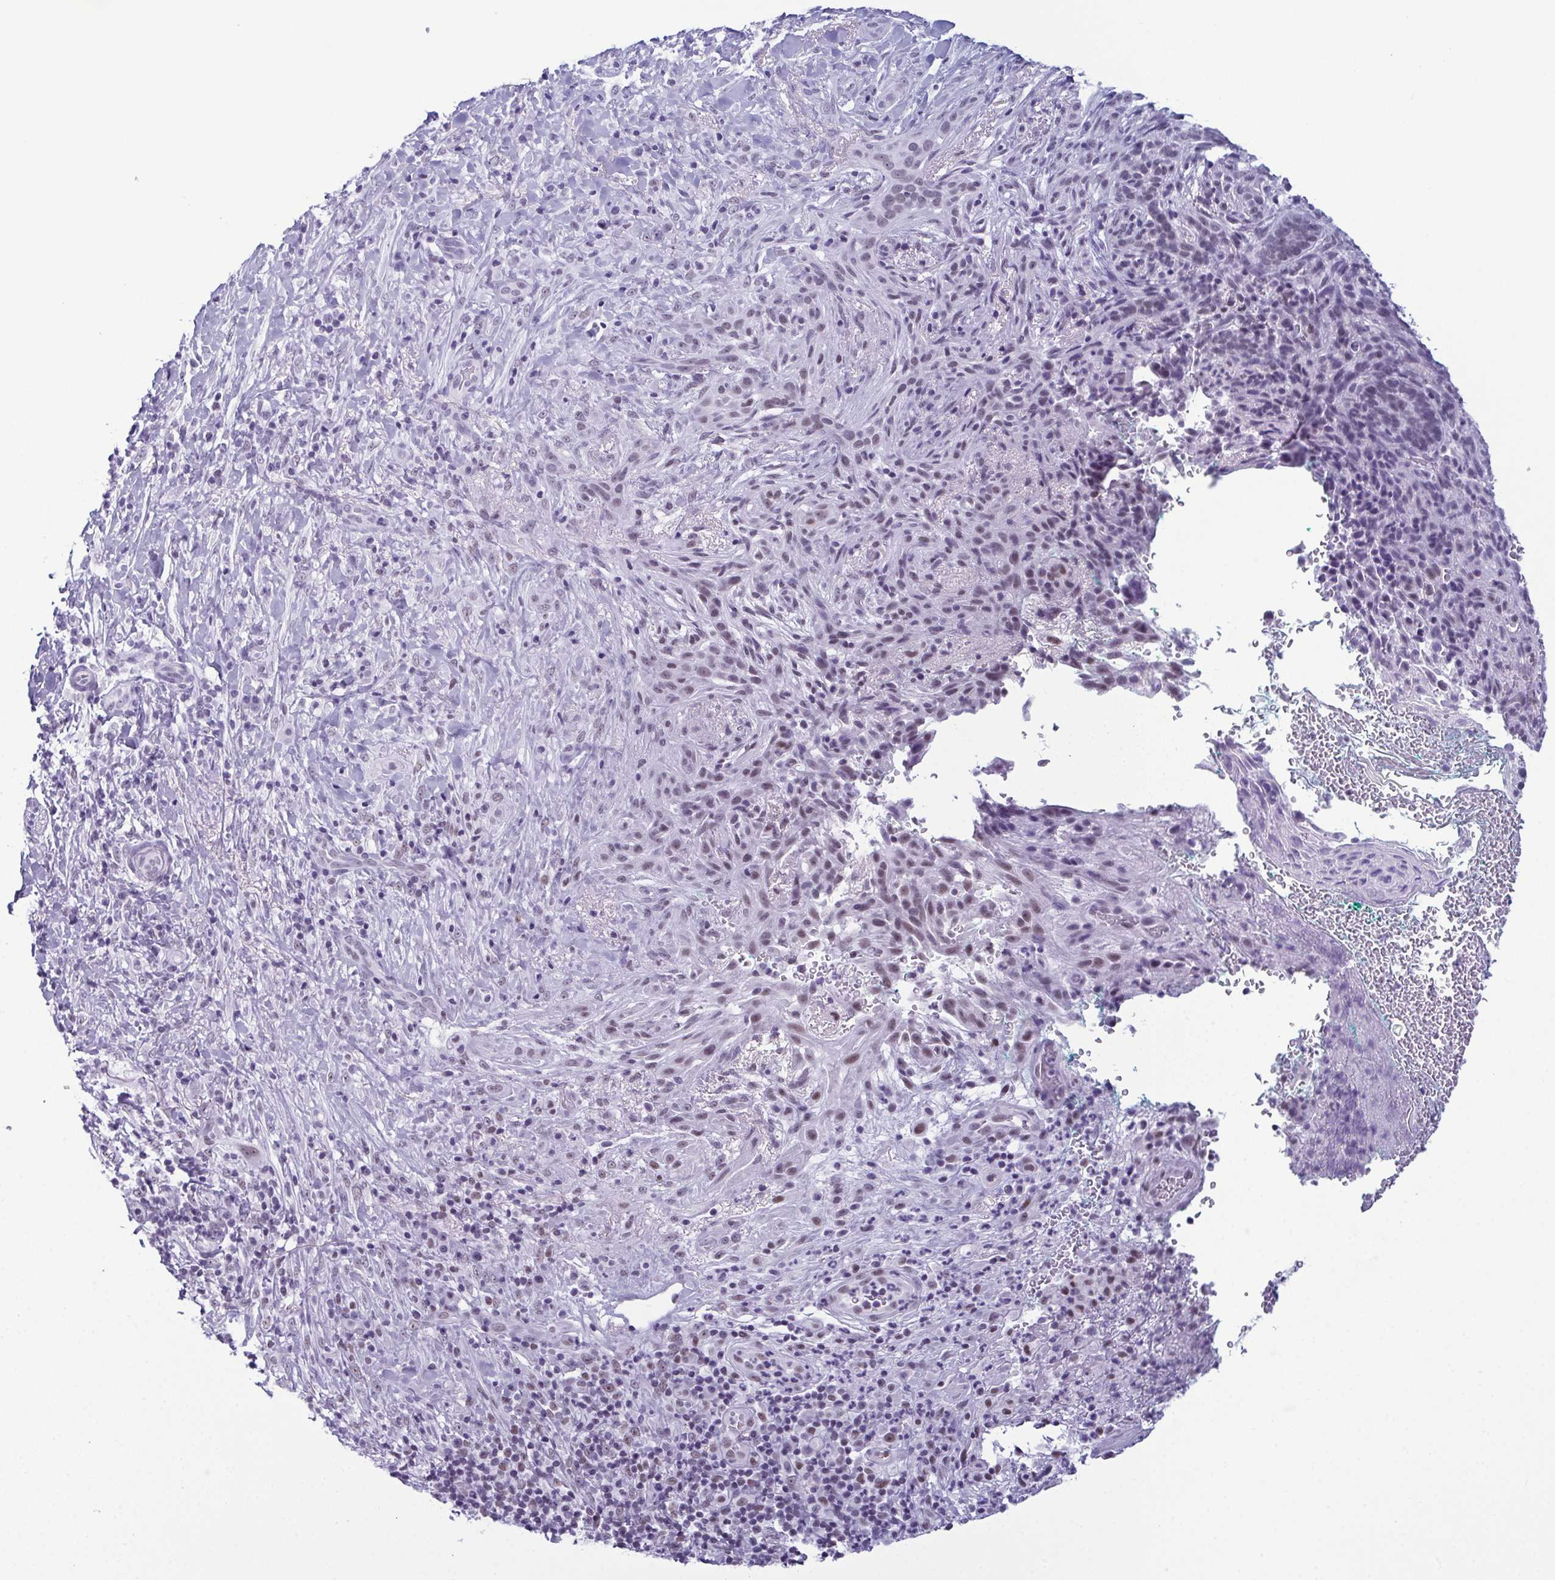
{"staining": {"intensity": "weak", "quantity": "<25%", "location": "nuclear"}, "tissue": "skin cancer", "cell_type": "Tumor cells", "image_type": "cancer", "snomed": [{"axis": "morphology", "description": "Basal cell carcinoma"}, {"axis": "topography", "description": "Skin"}], "caption": "A photomicrograph of skin cancer stained for a protein shows no brown staining in tumor cells.", "gene": "RBM7", "patient": {"sex": "male", "age": 63}}